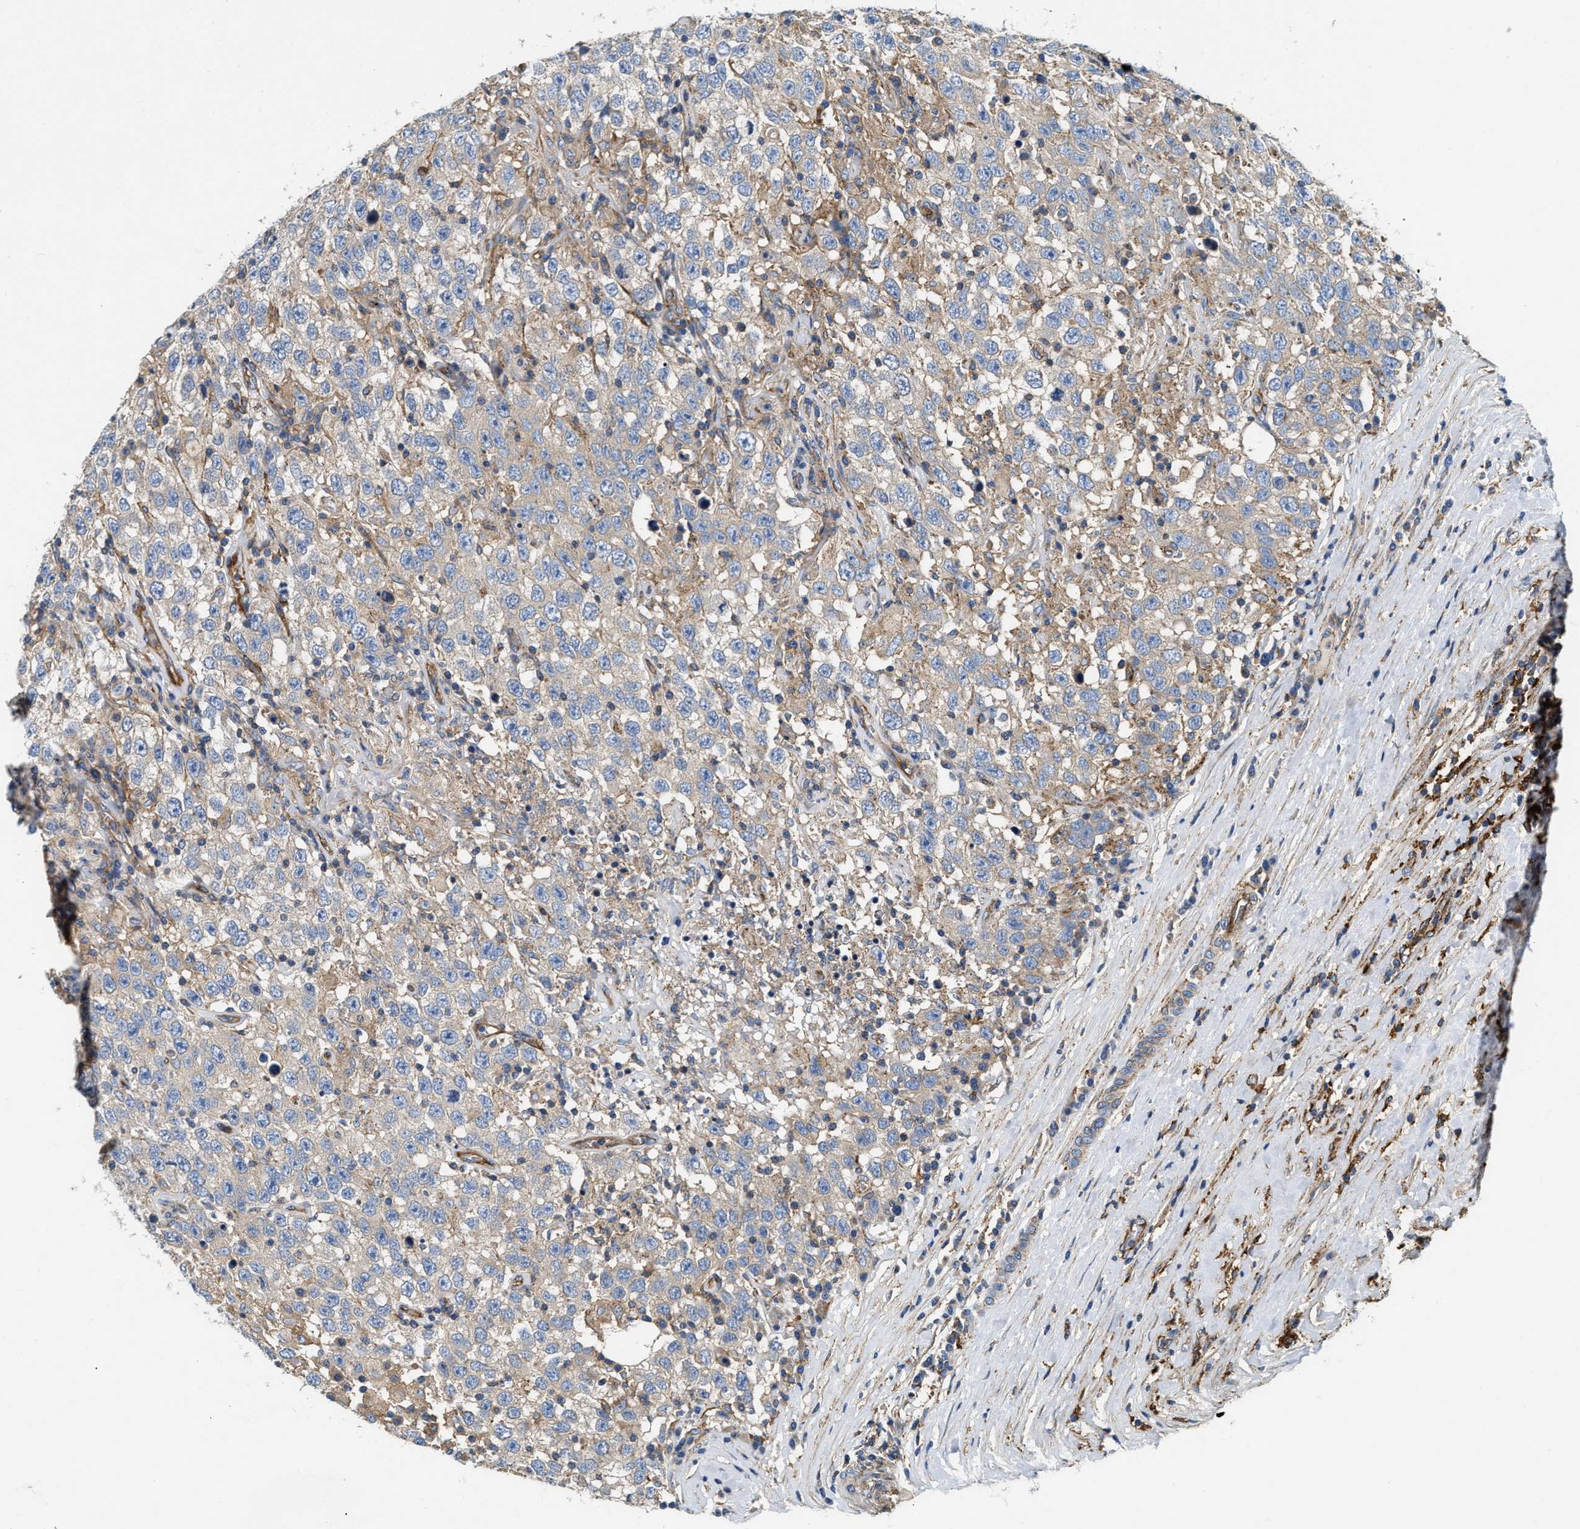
{"staining": {"intensity": "negative", "quantity": "none", "location": "none"}, "tissue": "testis cancer", "cell_type": "Tumor cells", "image_type": "cancer", "snomed": [{"axis": "morphology", "description": "Seminoma, NOS"}, {"axis": "topography", "description": "Testis"}], "caption": "Tumor cells are negative for brown protein staining in testis cancer (seminoma).", "gene": "NSUN7", "patient": {"sex": "male", "age": 41}}